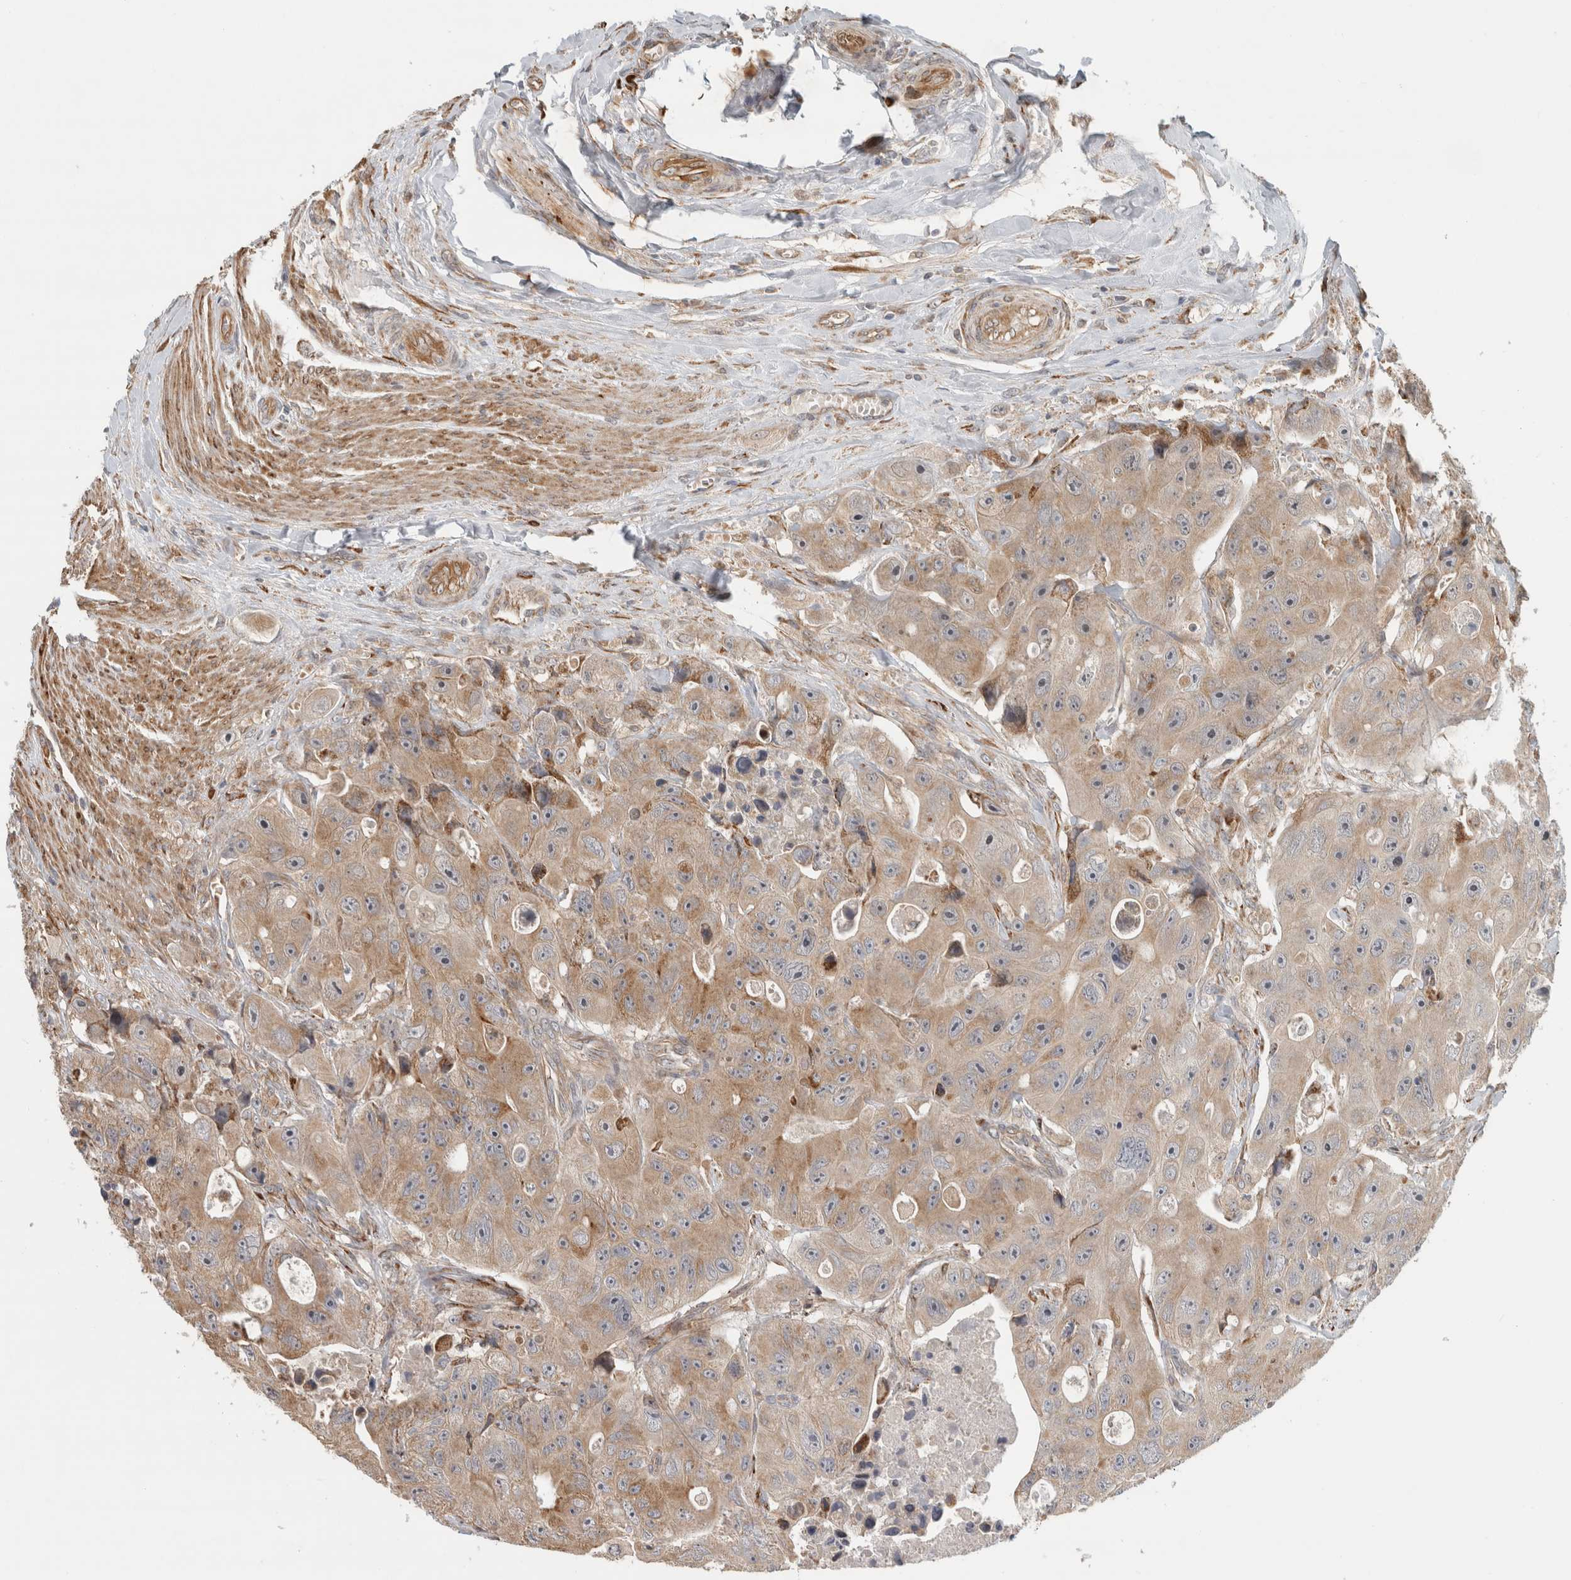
{"staining": {"intensity": "weak", "quantity": ">75%", "location": "cytoplasmic/membranous"}, "tissue": "colorectal cancer", "cell_type": "Tumor cells", "image_type": "cancer", "snomed": [{"axis": "morphology", "description": "Adenocarcinoma, NOS"}, {"axis": "topography", "description": "Colon"}], "caption": "Immunohistochemistry (IHC) (DAB (3,3'-diaminobenzidine)) staining of human adenocarcinoma (colorectal) exhibits weak cytoplasmic/membranous protein expression in approximately >75% of tumor cells.", "gene": "TUBD1", "patient": {"sex": "female", "age": 46}}